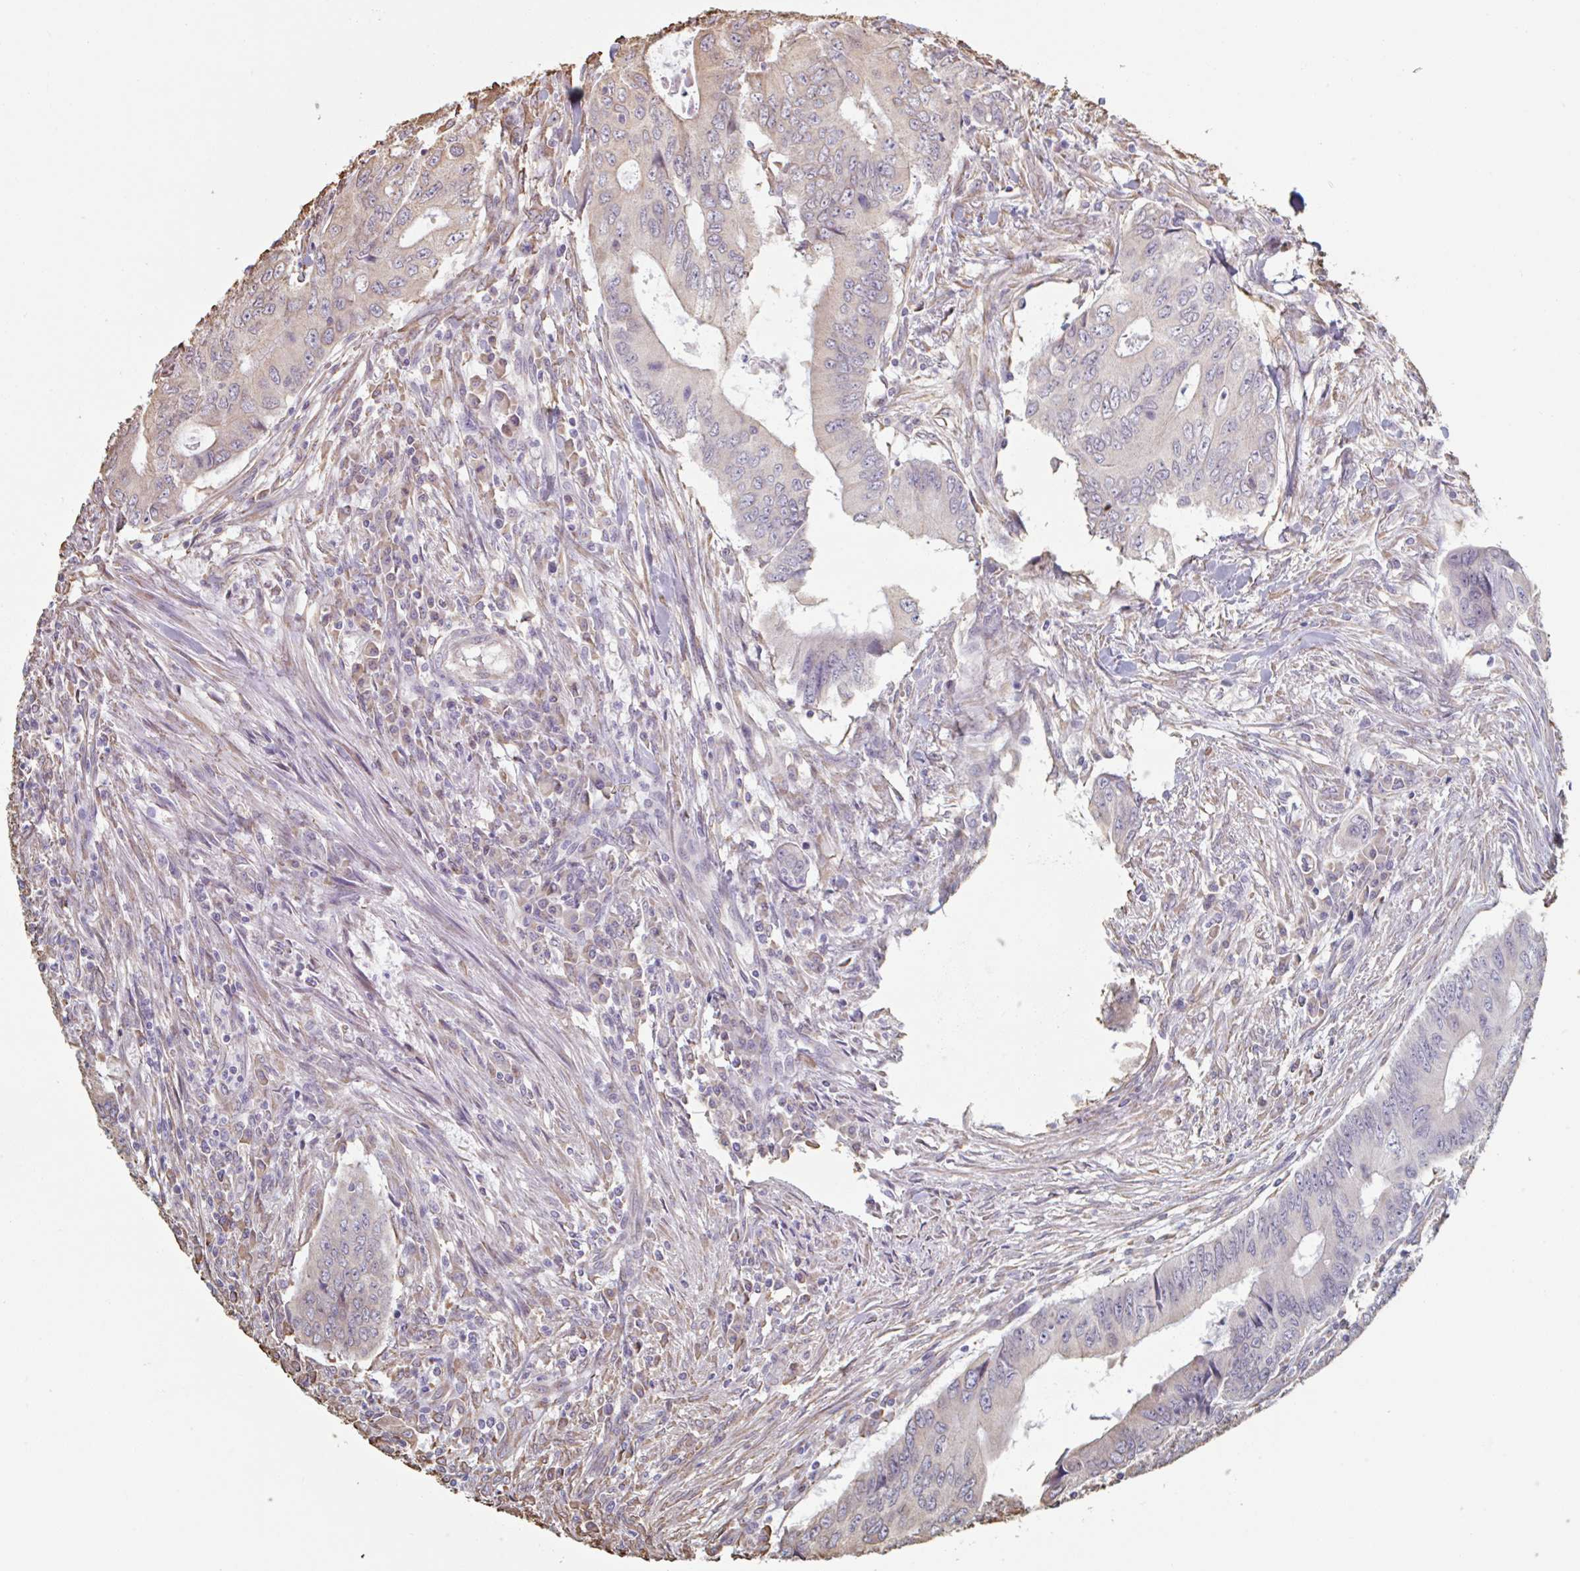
{"staining": {"intensity": "moderate", "quantity": "25%-75%", "location": "cytoplasmic/membranous"}, "tissue": "colorectal cancer", "cell_type": "Tumor cells", "image_type": "cancer", "snomed": [{"axis": "morphology", "description": "Adenocarcinoma, NOS"}, {"axis": "topography", "description": "Colon"}], "caption": "Immunohistochemistry (IHC) histopathology image of colorectal cancer (adenocarcinoma) stained for a protein (brown), which demonstrates medium levels of moderate cytoplasmic/membranous staining in approximately 25%-75% of tumor cells.", "gene": "RAB5IF", "patient": {"sex": "male", "age": 53}}